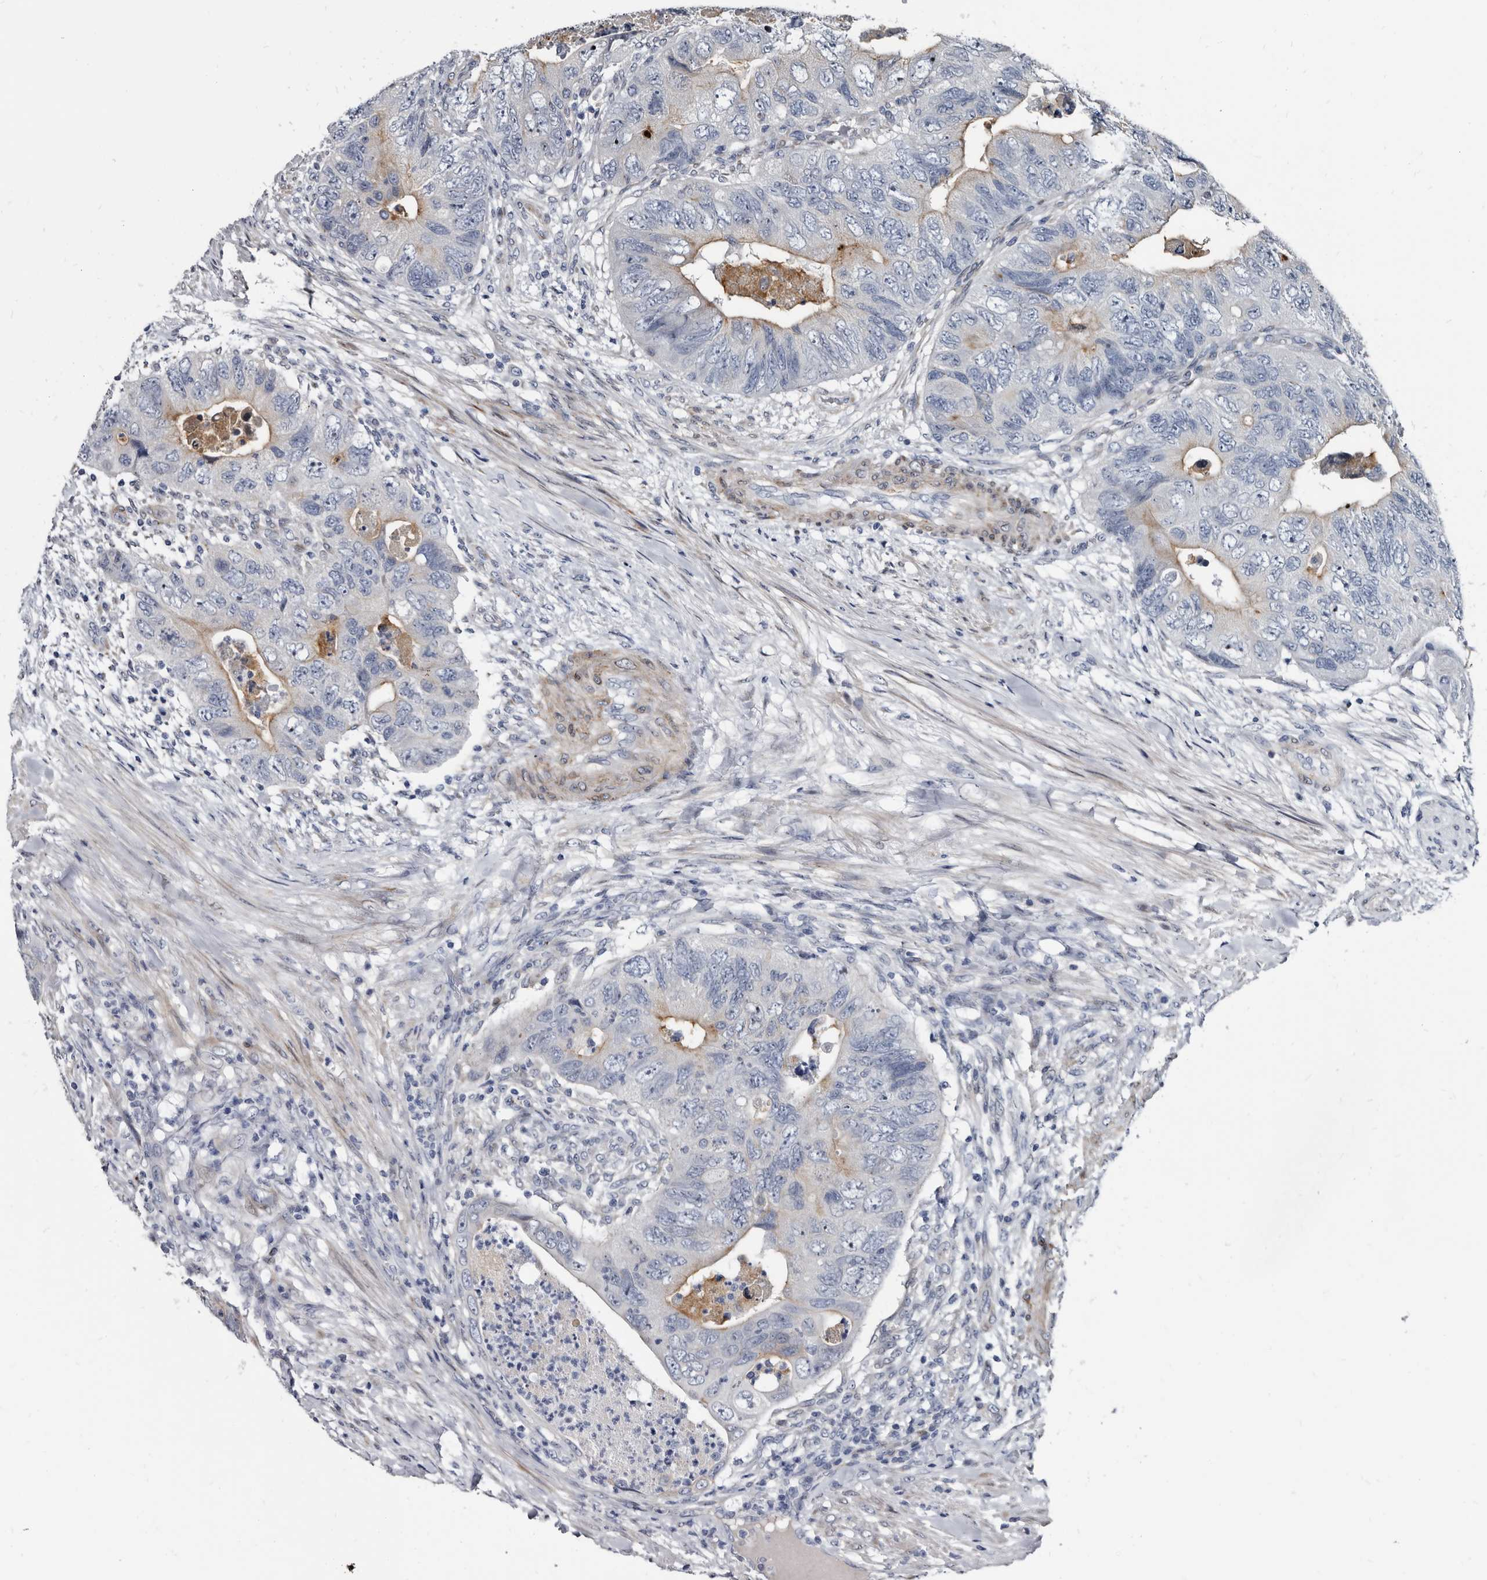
{"staining": {"intensity": "moderate", "quantity": "<25%", "location": "cytoplasmic/membranous"}, "tissue": "colorectal cancer", "cell_type": "Tumor cells", "image_type": "cancer", "snomed": [{"axis": "morphology", "description": "Adenocarcinoma, NOS"}, {"axis": "topography", "description": "Rectum"}], "caption": "The photomicrograph exhibits a brown stain indicating the presence of a protein in the cytoplasmic/membranous of tumor cells in adenocarcinoma (colorectal).", "gene": "PRSS8", "patient": {"sex": "male", "age": 63}}